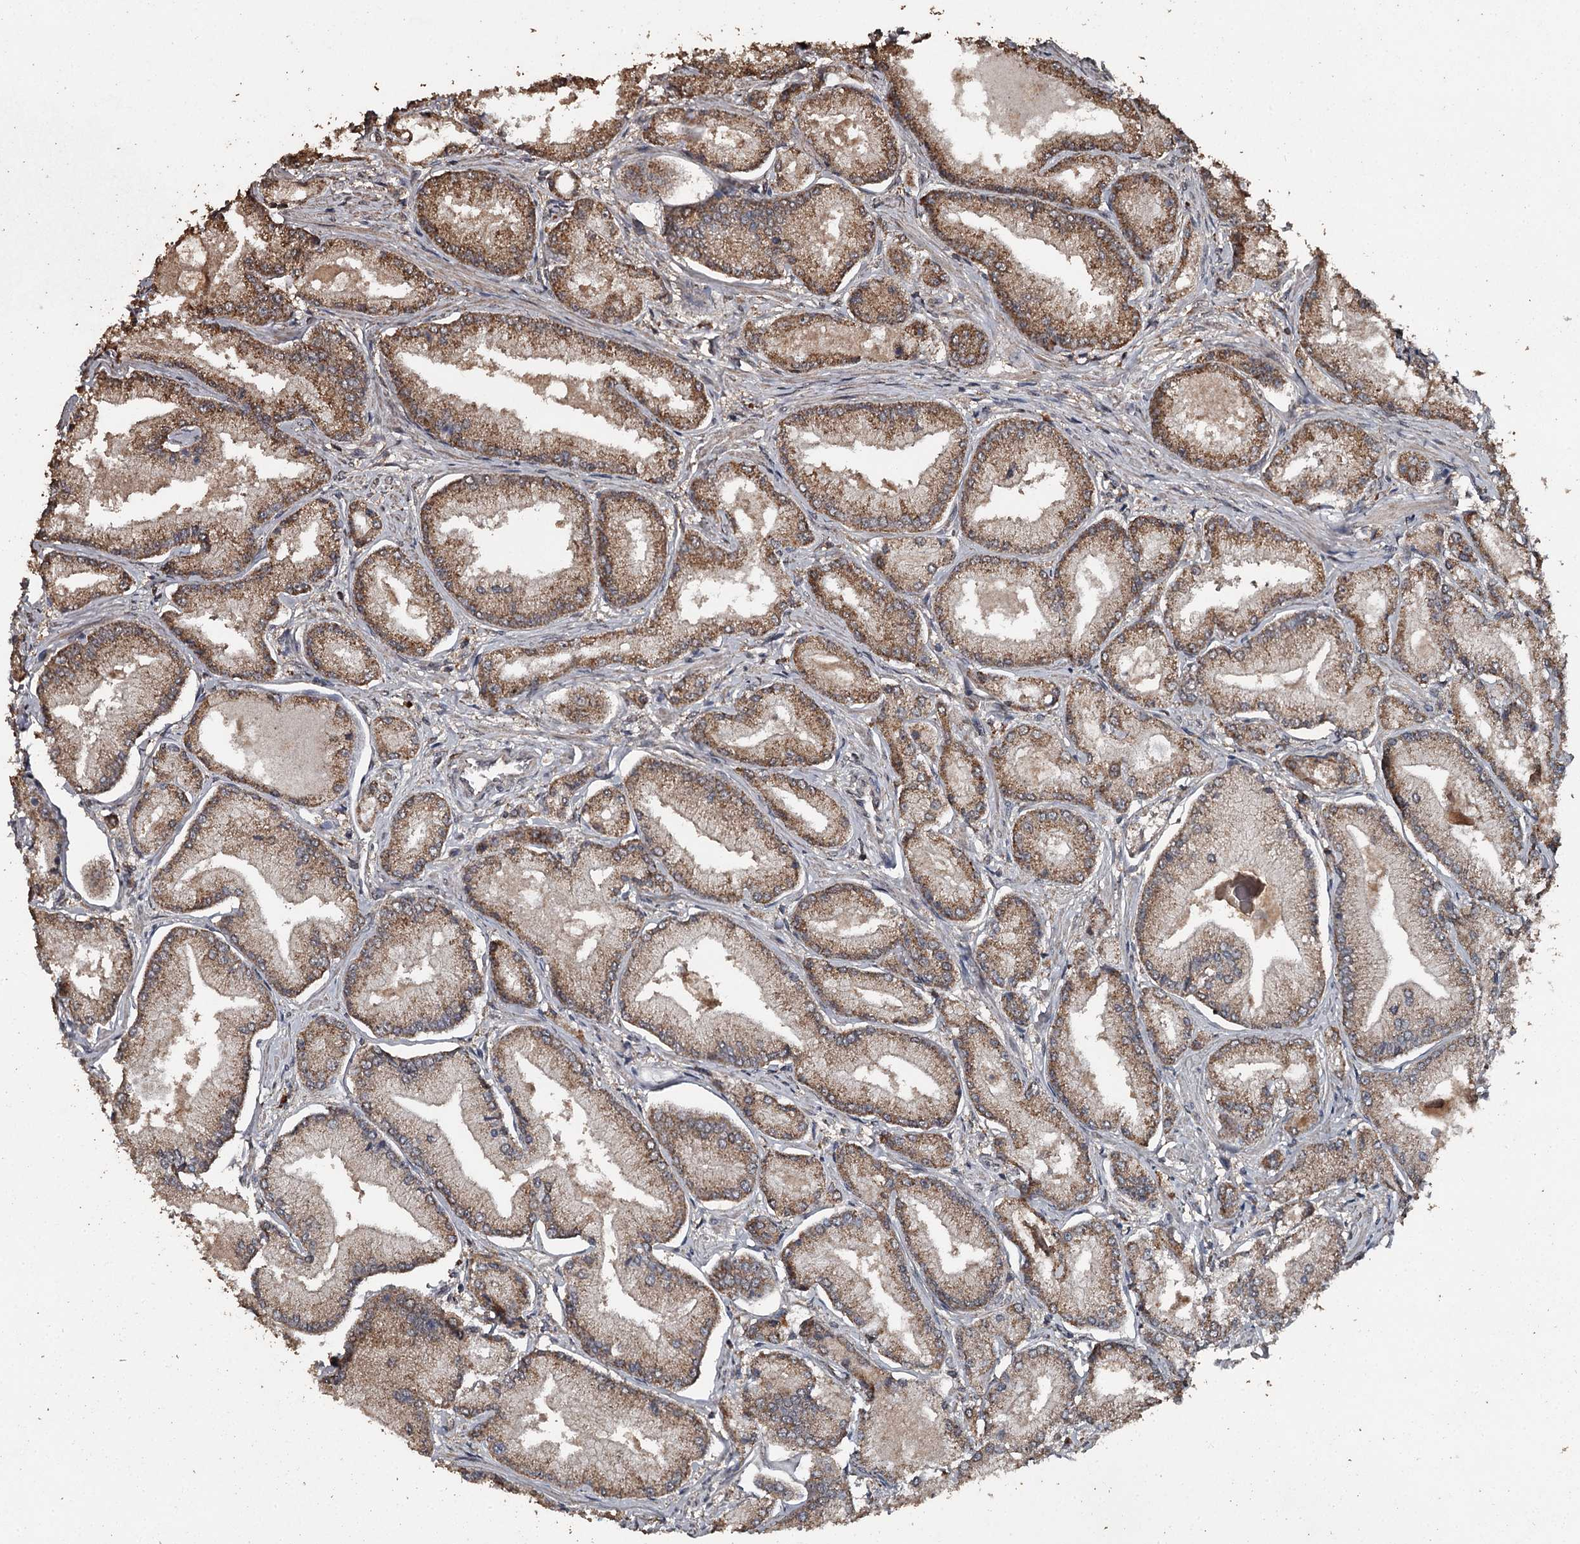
{"staining": {"intensity": "moderate", "quantity": ">75%", "location": "cytoplasmic/membranous"}, "tissue": "prostate cancer", "cell_type": "Tumor cells", "image_type": "cancer", "snomed": [{"axis": "morphology", "description": "Adenocarcinoma, Low grade"}, {"axis": "topography", "description": "Prostate"}], "caption": "Adenocarcinoma (low-grade) (prostate) stained with a brown dye exhibits moderate cytoplasmic/membranous positive positivity in about >75% of tumor cells.", "gene": "WIPI1", "patient": {"sex": "male", "age": 74}}